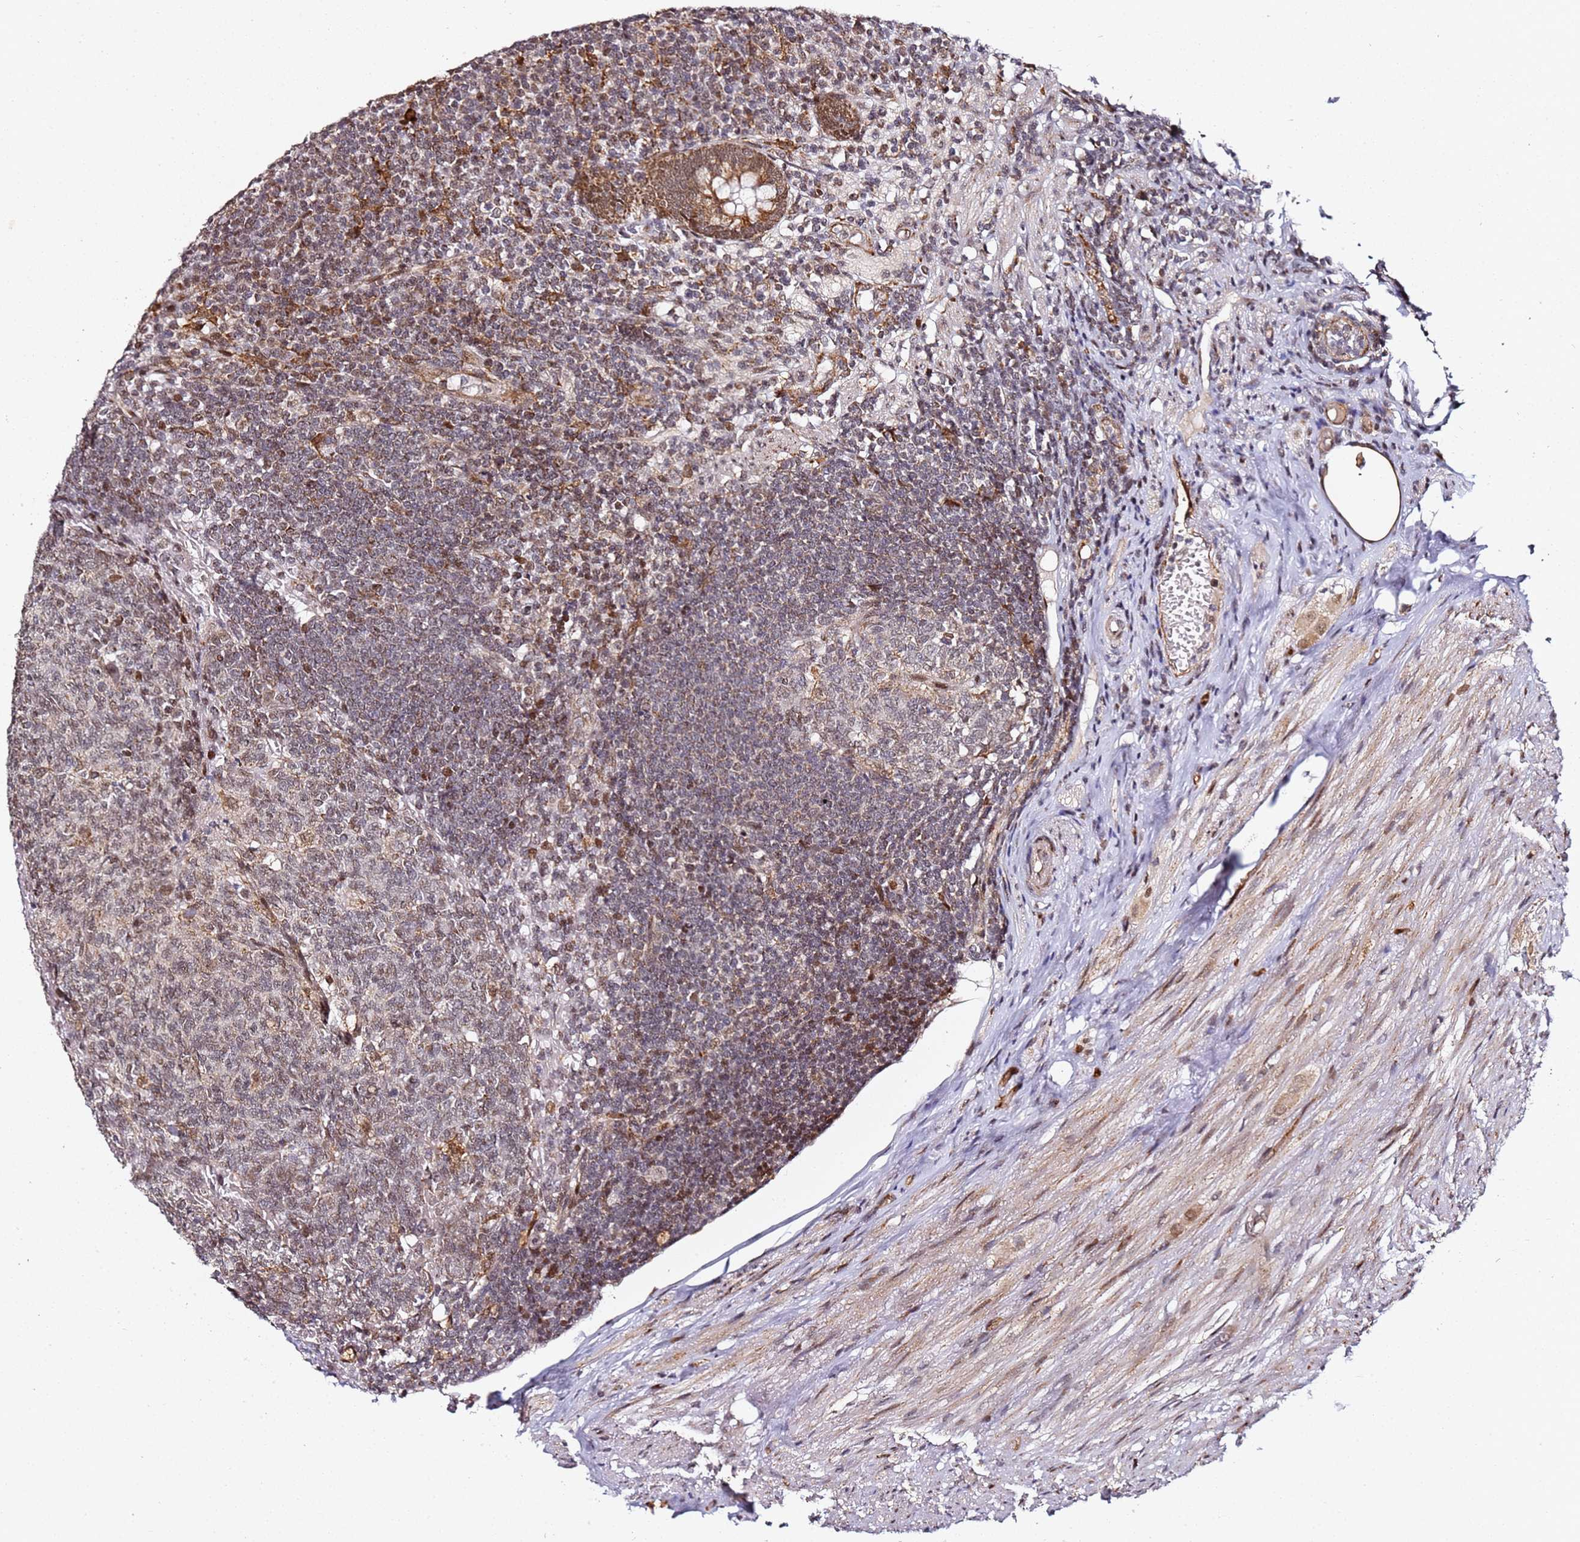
{"staining": {"intensity": "moderate", "quantity": ">75%", "location": "cytoplasmic/membranous,nuclear"}, "tissue": "appendix", "cell_type": "Glandular cells", "image_type": "normal", "snomed": [{"axis": "morphology", "description": "Normal tissue, NOS"}, {"axis": "topography", "description": "Appendix"}], "caption": "Moderate cytoplasmic/membranous,nuclear staining is present in approximately >75% of glandular cells in normal appendix.", "gene": "TP53AIP1", "patient": {"sex": "male", "age": 83}}